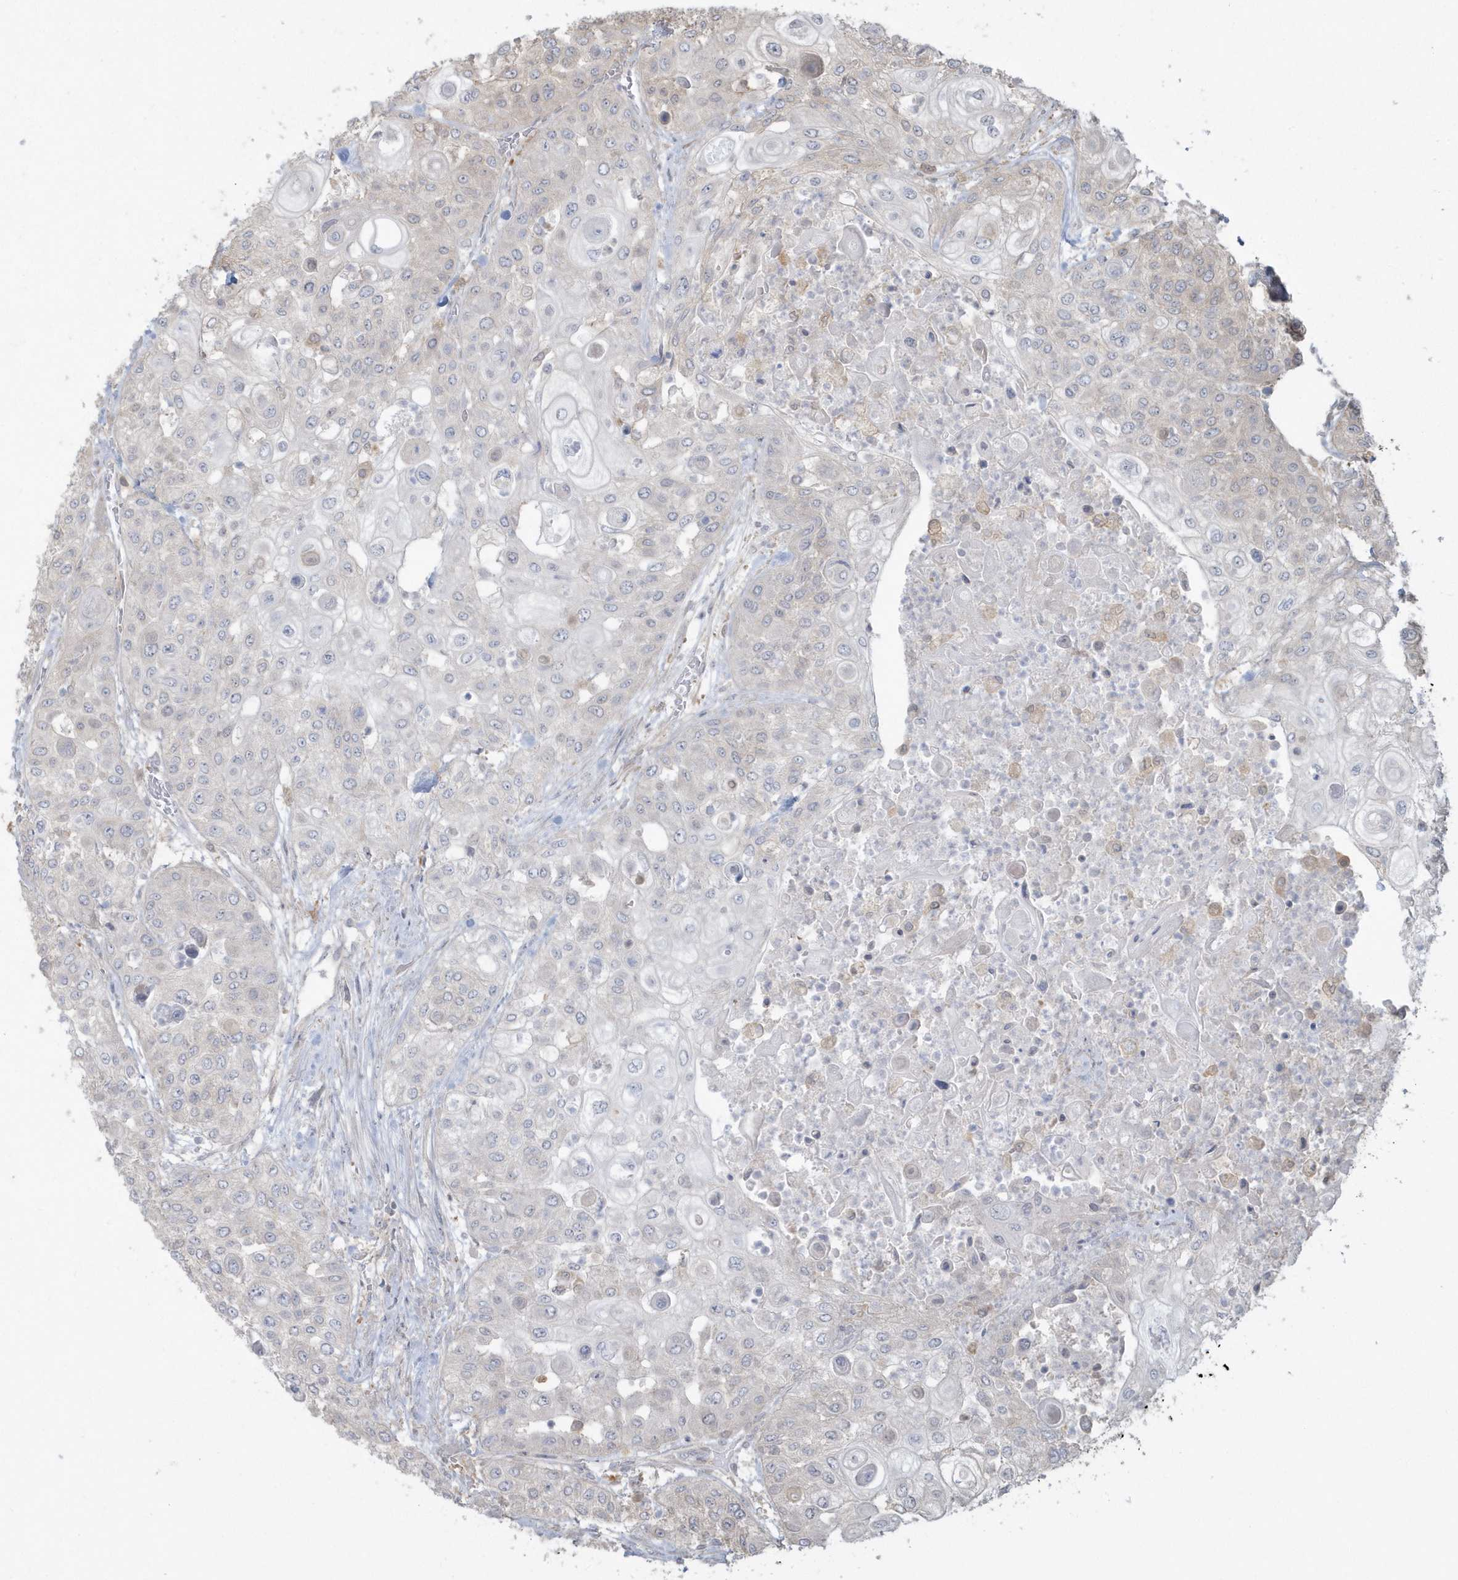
{"staining": {"intensity": "negative", "quantity": "none", "location": "none"}, "tissue": "urothelial cancer", "cell_type": "Tumor cells", "image_type": "cancer", "snomed": [{"axis": "morphology", "description": "Urothelial carcinoma, High grade"}, {"axis": "topography", "description": "Urinary bladder"}], "caption": "IHC of human urothelial cancer exhibits no expression in tumor cells.", "gene": "HNMT", "patient": {"sex": "female", "age": 79}}